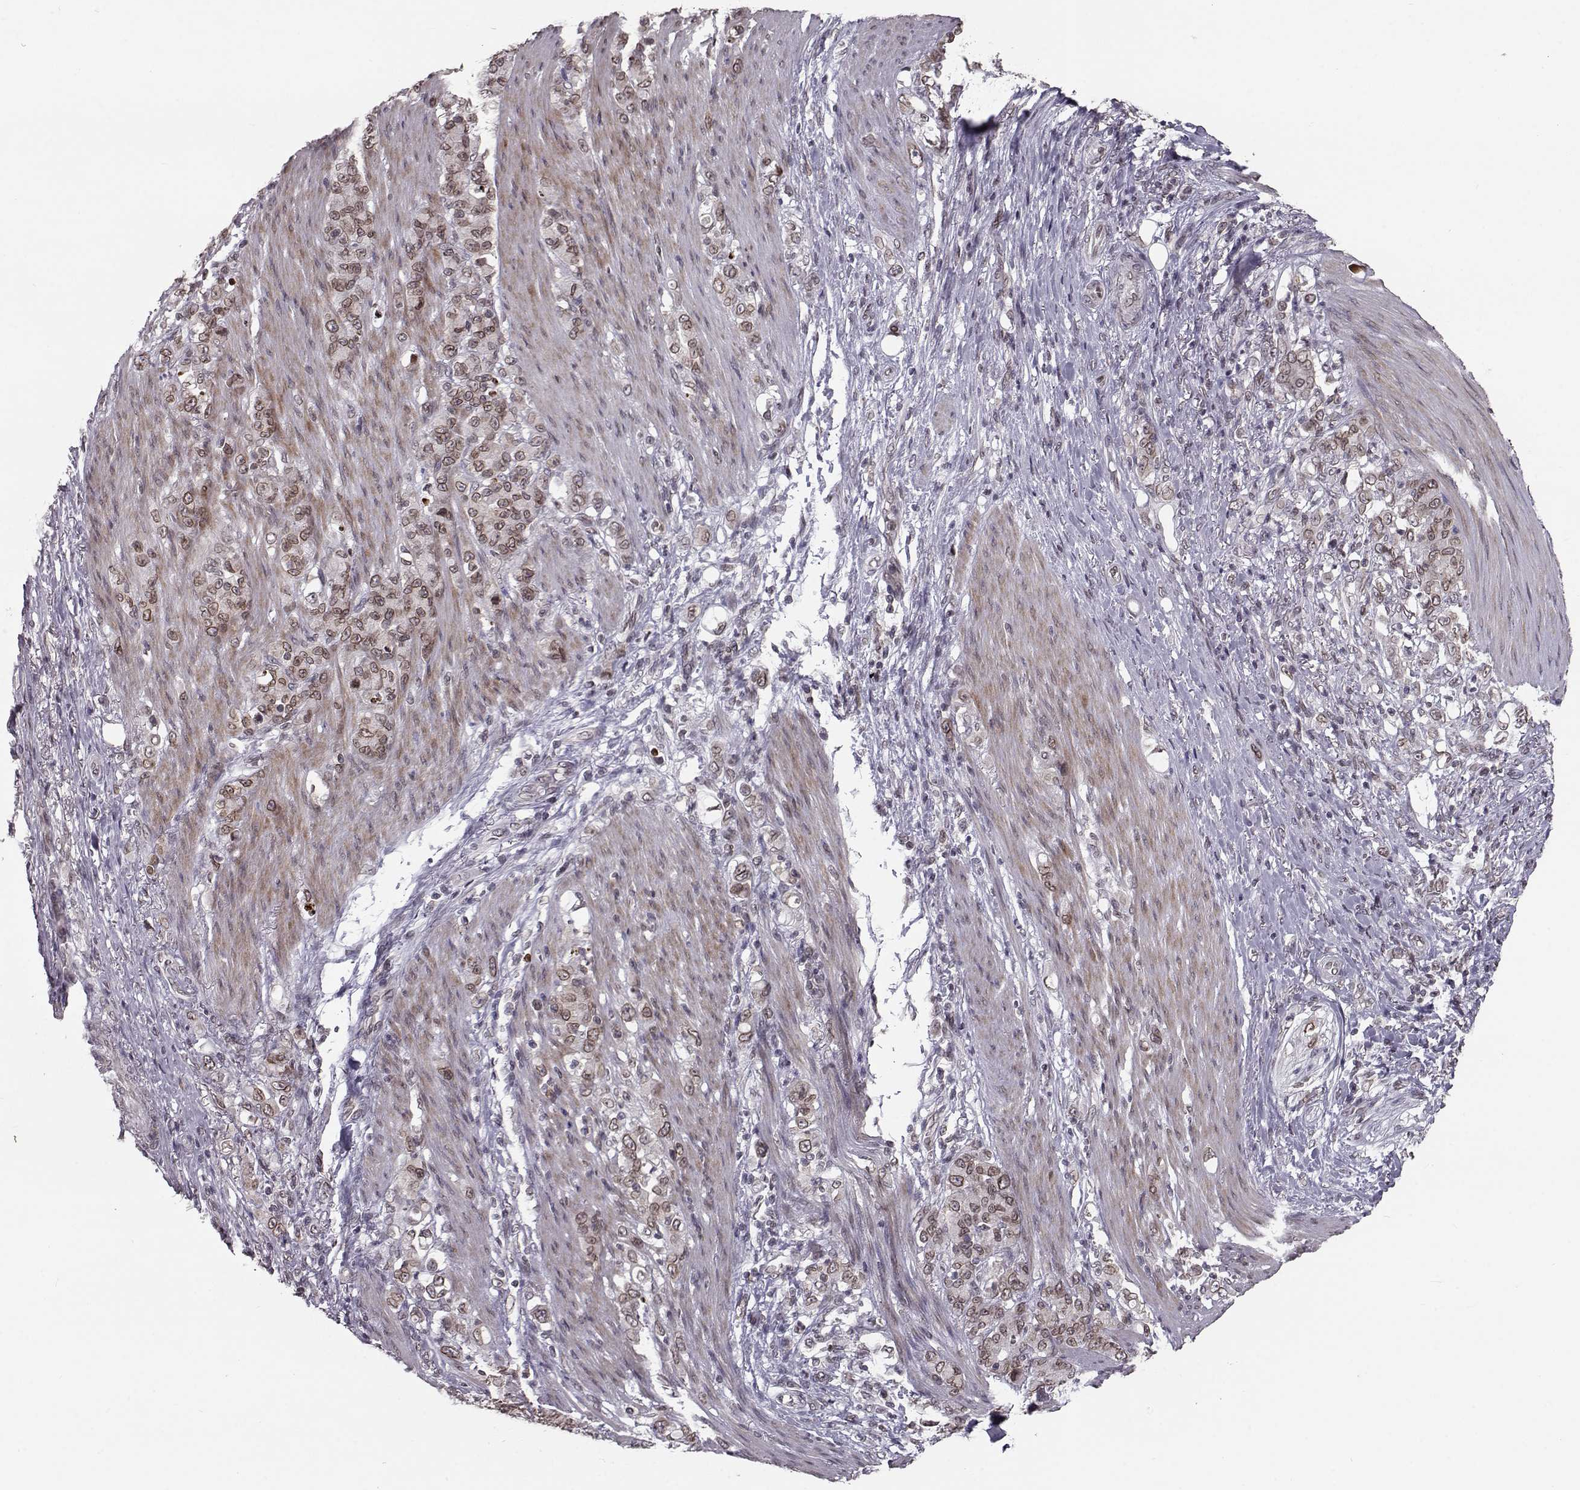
{"staining": {"intensity": "weak", "quantity": ">75%", "location": "cytoplasmic/membranous,nuclear"}, "tissue": "stomach cancer", "cell_type": "Tumor cells", "image_type": "cancer", "snomed": [{"axis": "morphology", "description": "Adenocarcinoma, NOS"}, {"axis": "topography", "description": "Stomach"}], "caption": "Brown immunohistochemical staining in stomach cancer displays weak cytoplasmic/membranous and nuclear staining in approximately >75% of tumor cells.", "gene": "NUP37", "patient": {"sex": "female", "age": 79}}